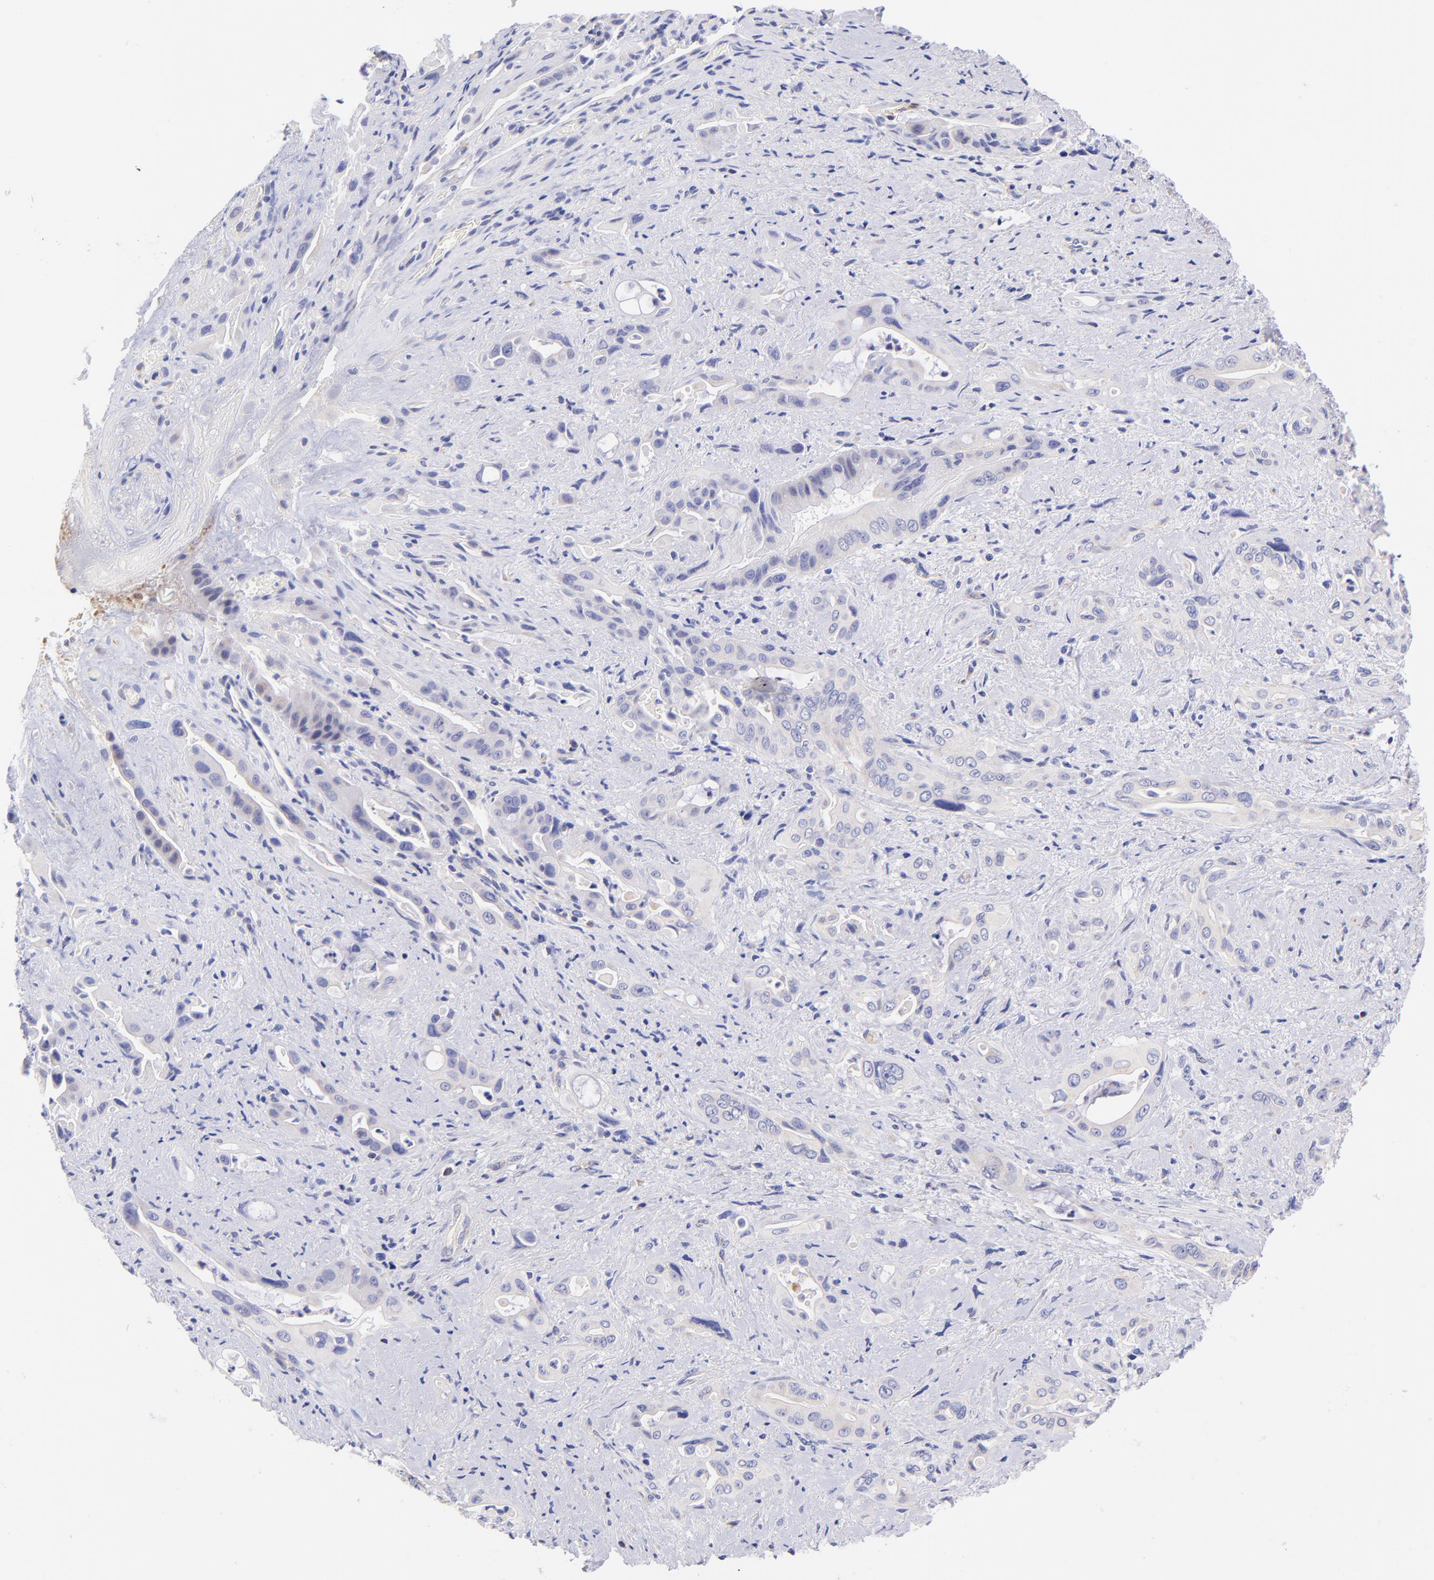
{"staining": {"intensity": "weak", "quantity": "<25%", "location": "cytoplasmic/membranous"}, "tissue": "pancreatic cancer", "cell_type": "Tumor cells", "image_type": "cancer", "snomed": [{"axis": "morphology", "description": "Adenocarcinoma, NOS"}, {"axis": "topography", "description": "Pancreas"}], "caption": "This is an immunohistochemistry micrograph of human pancreatic adenocarcinoma. There is no staining in tumor cells.", "gene": "NDUFB7", "patient": {"sex": "male", "age": 77}}